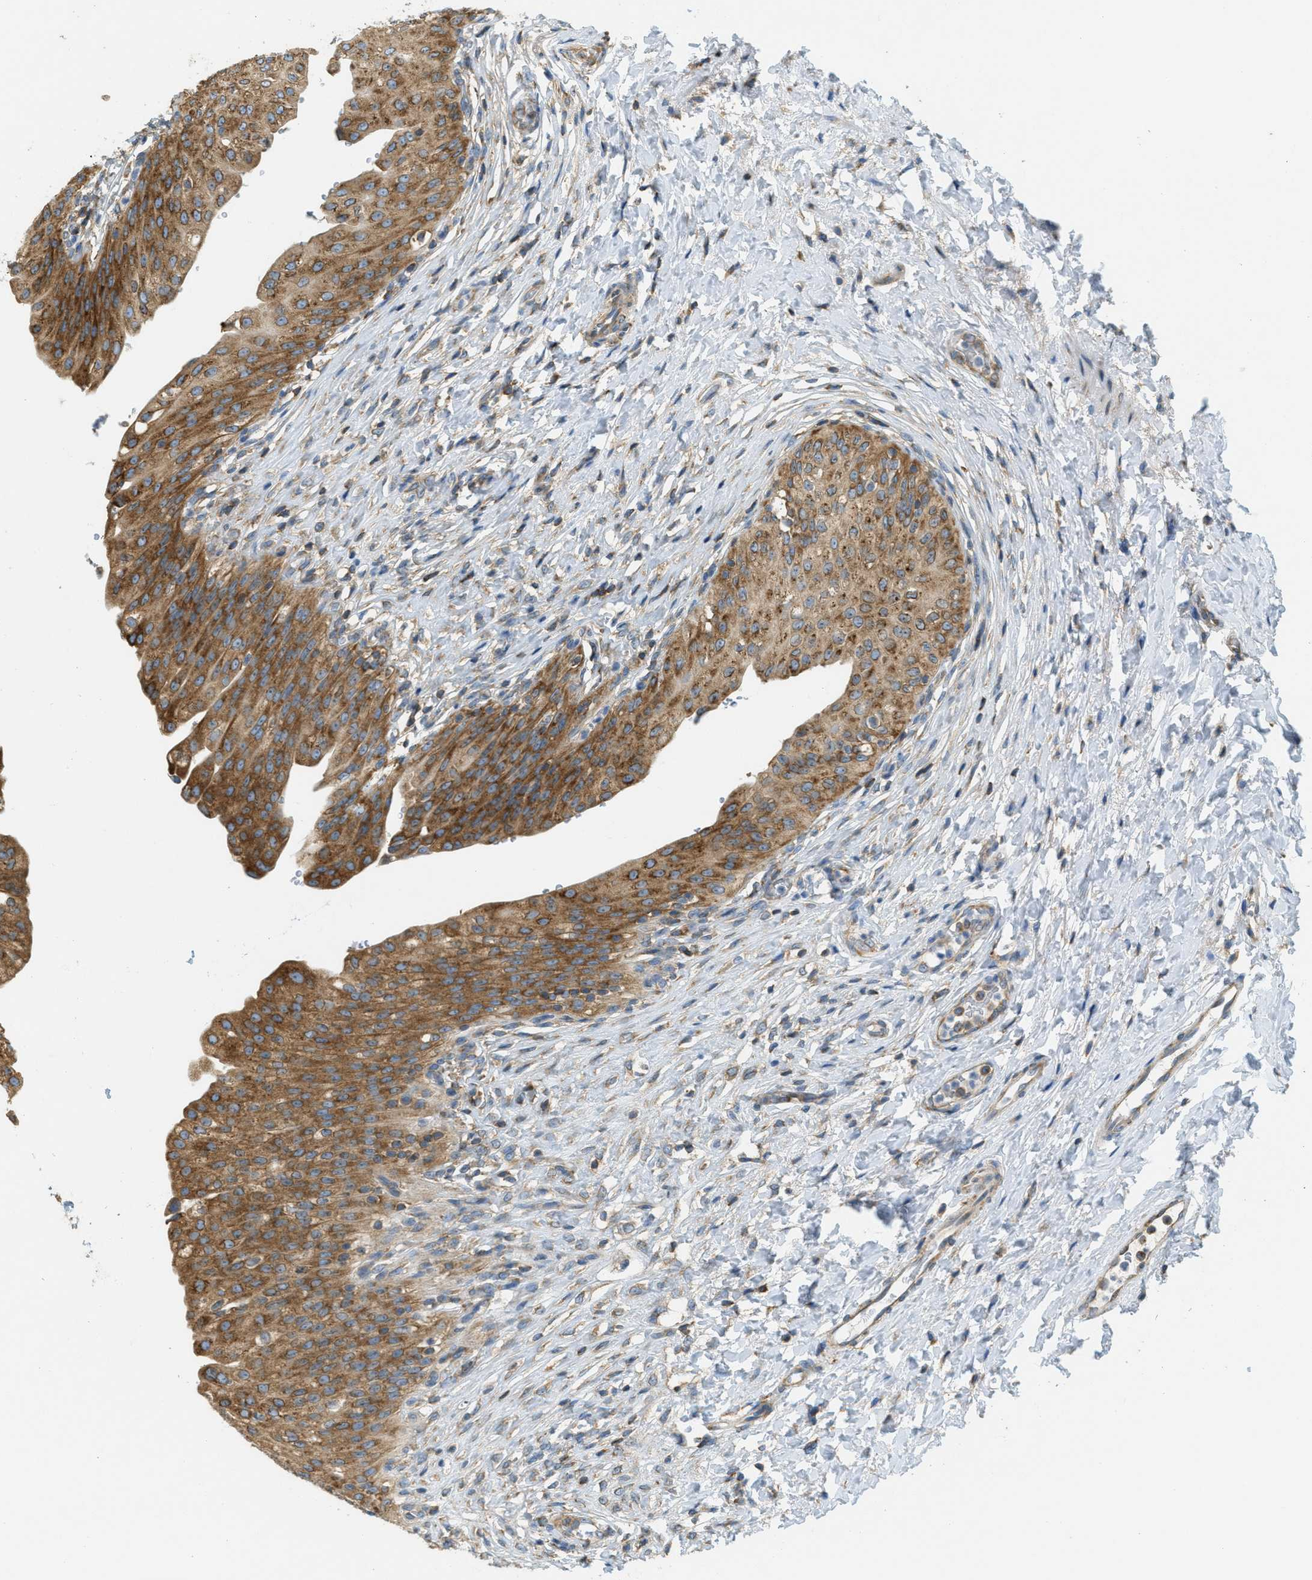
{"staining": {"intensity": "strong", "quantity": ">75%", "location": "cytoplasmic/membranous"}, "tissue": "urinary bladder", "cell_type": "Urothelial cells", "image_type": "normal", "snomed": [{"axis": "morphology", "description": "Urothelial carcinoma, High grade"}, {"axis": "topography", "description": "Urinary bladder"}], "caption": "Normal urinary bladder displays strong cytoplasmic/membranous staining in approximately >75% of urothelial cells, visualized by immunohistochemistry.", "gene": "ABCF1", "patient": {"sex": "male", "age": 46}}